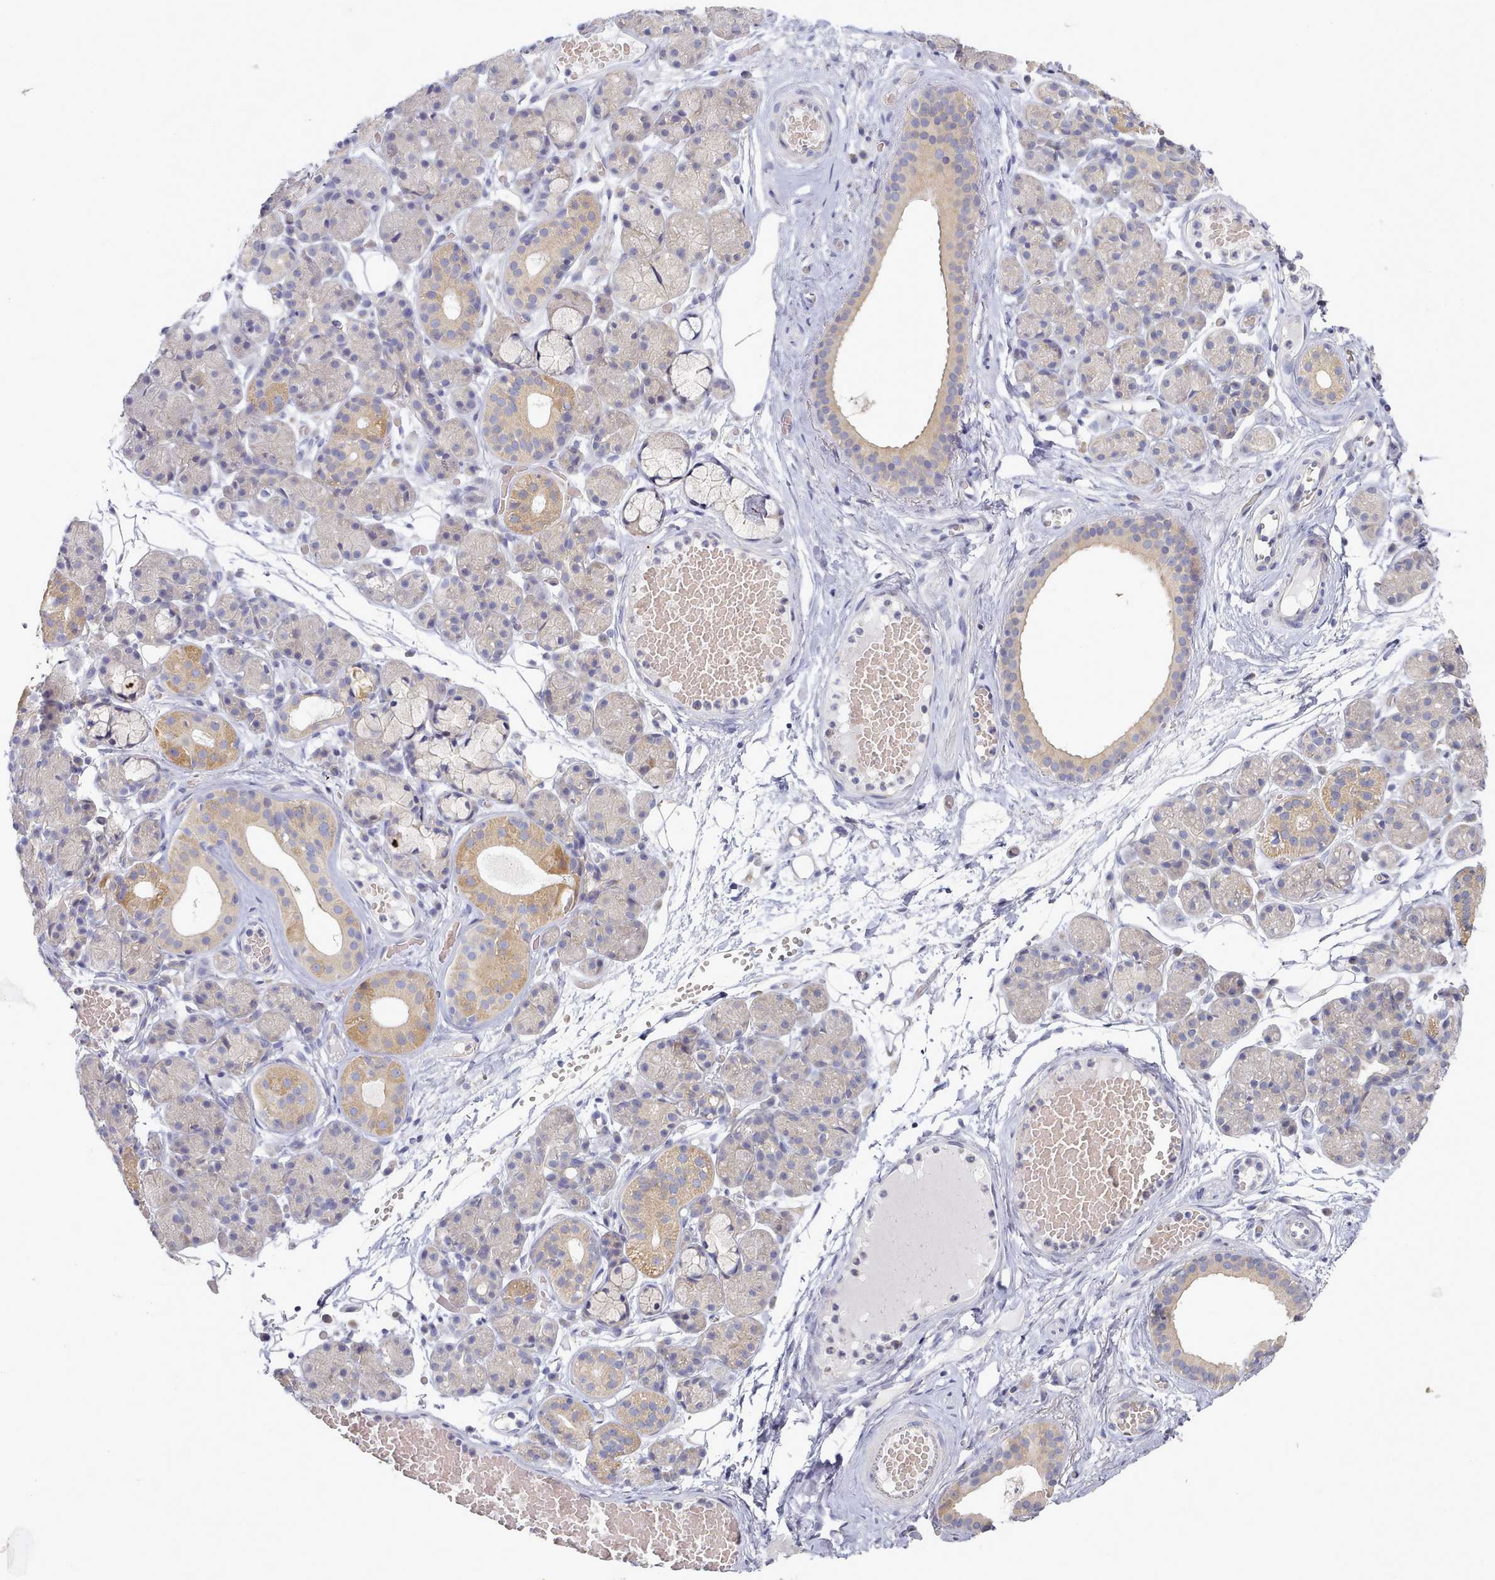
{"staining": {"intensity": "moderate", "quantity": "<25%", "location": "cytoplasmic/membranous"}, "tissue": "salivary gland", "cell_type": "Glandular cells", "image_type": "normal", "snomed": [{"axis": "morphology", "description": "Normal tissue, NOS"}, {"axis": "topography", "description": "Salivary gland"}], "caption": "The histopathology image displays immunohistochemical staining of unremarkable salivary gland. There is moderate cytoplasmic/membranous staining is seen in about <25% of glandular cells. (DAB IHC with brightfield microscopy, high magnification).", "gene": "TYW1B", "patient": {"sex": "male", "age": 63}}